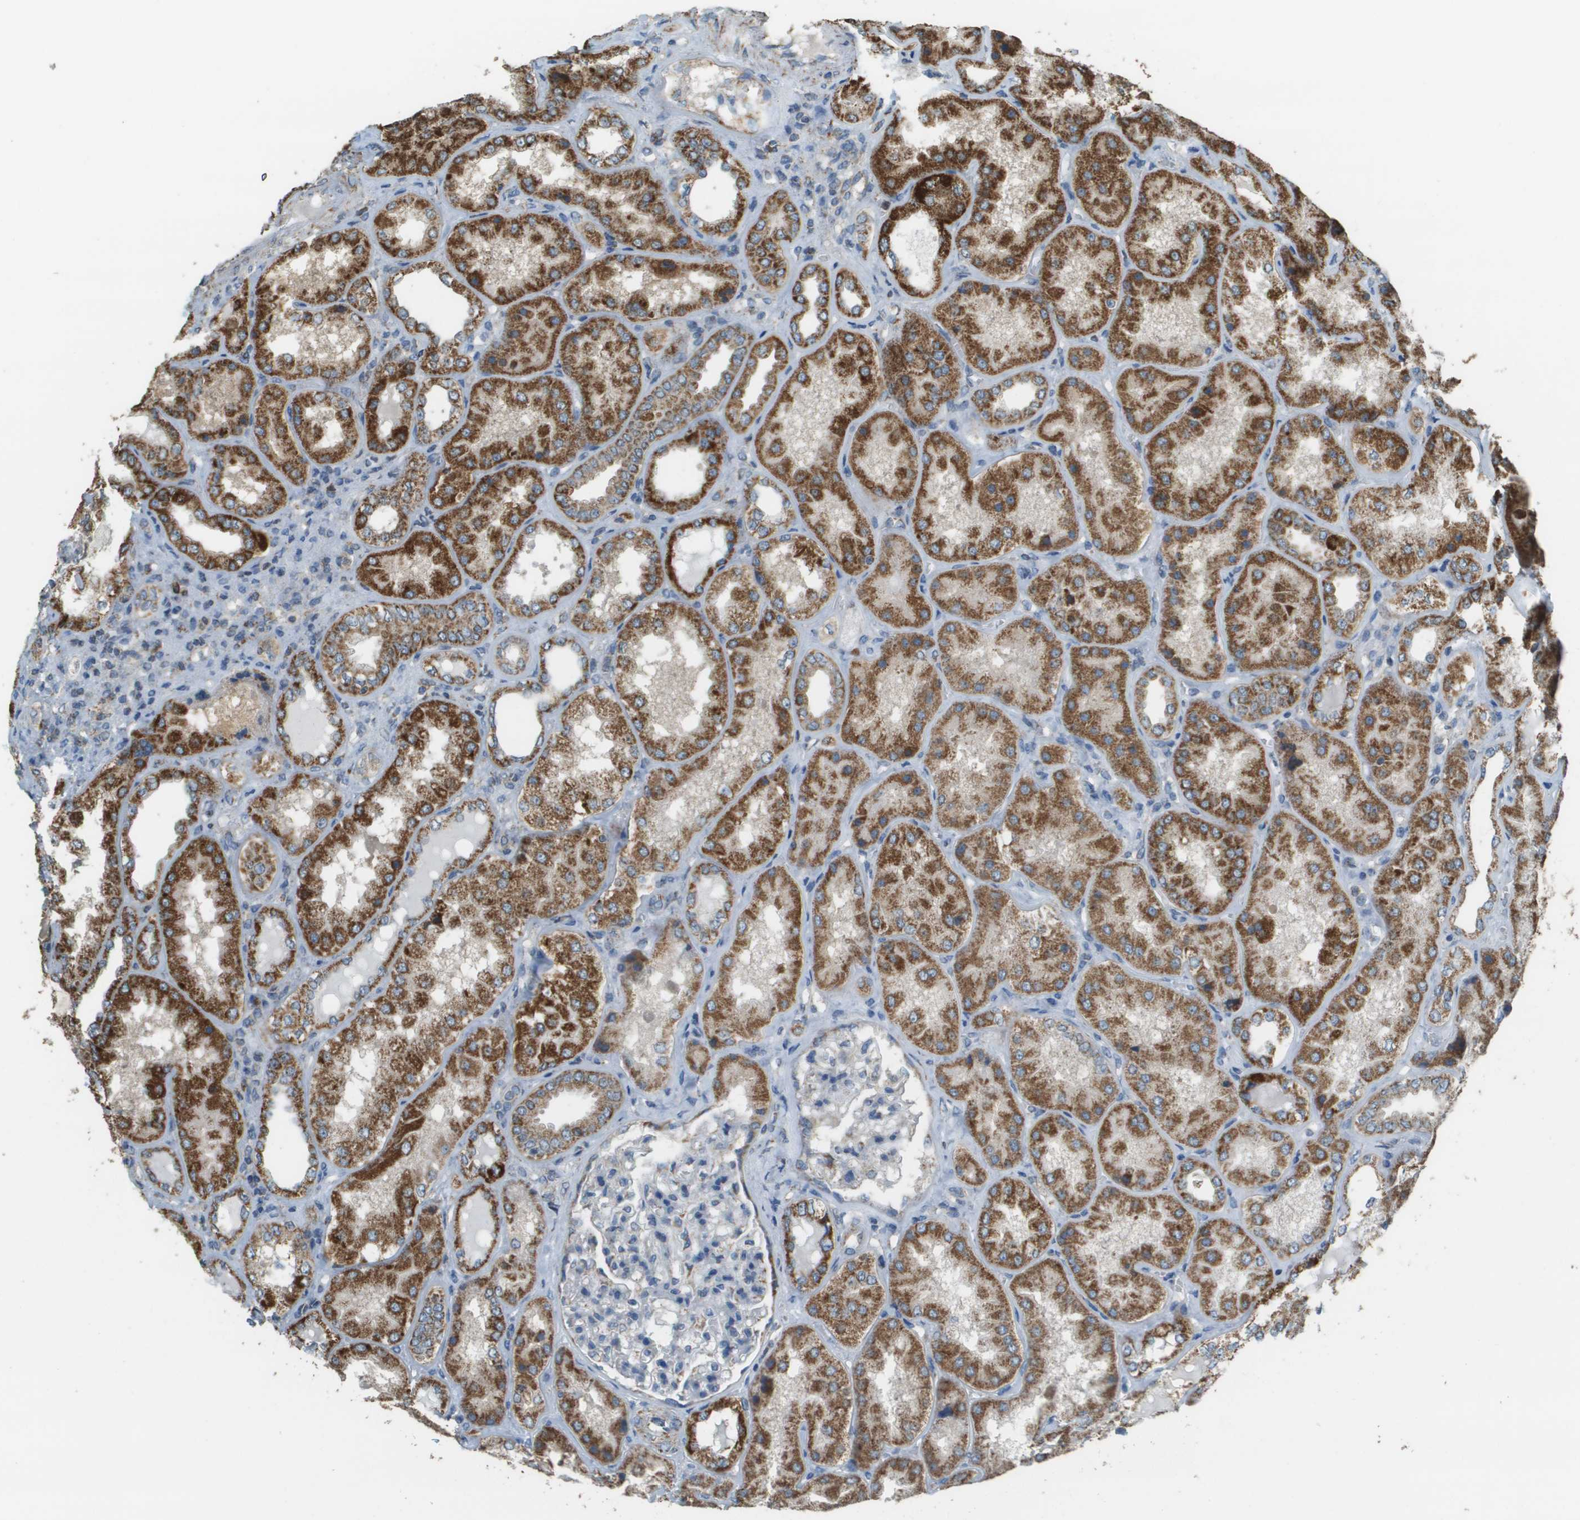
{"staining": {"intensity": "weak", "quantity": ">75%", "location": "cytoplasmic/membranous"}, "tissue": "kidney", "cell_type": "Cells in glomeruli", "image_type": "normal", "snomed": [{"axis": "morphology", "description": "Normal tissue, NOS"}, {"axis": "topography", "description": "Kidney"}], "caption": "Protein analysis of benign kidney shows weak cytoplasmic/membranous staining in about >75% of cells in glomeruli.", "gene": "FH", "patient": {"sex": "female", "age": 56}}